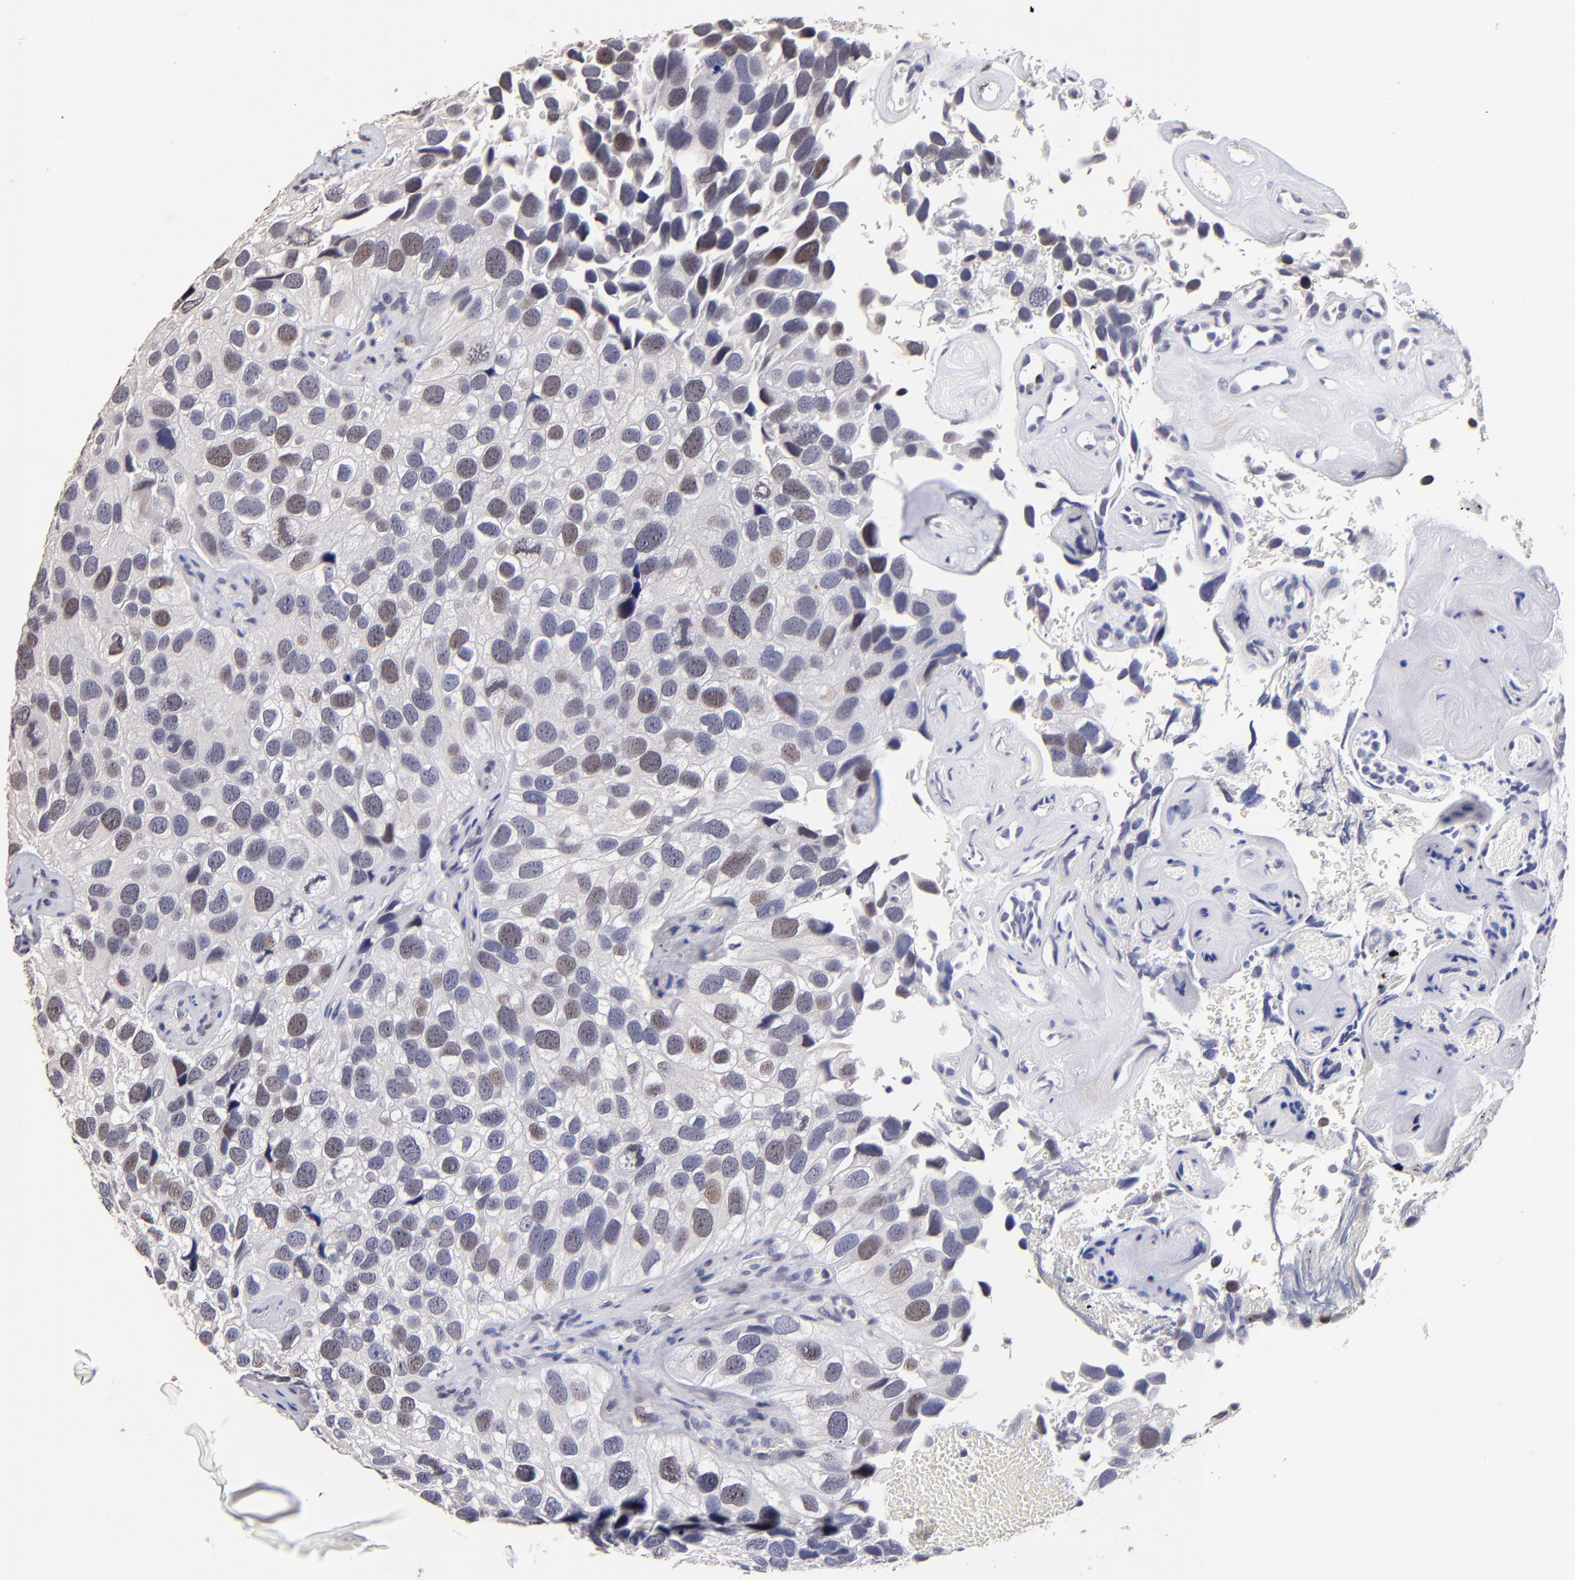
{"staining": {"intensity": "weak", "quantity": "25%-75%", "location": "nuclear"}, "tissue": "urothelial cancer", "cell_type": "Tumor cells", "image_type": "cancer", "snomed": [{"axis": "morphology", "description": "Urothelial carcinoma, High grade"}, {"axis": "topography", "description": "Urinary bladder"}], "caption": "Urothelial carcinoma (high-grade) stained with a protein marker shows weak staining in tumor cells.", "gene": "DNMT1", "patient": {"sex": "male", "age": 72}}